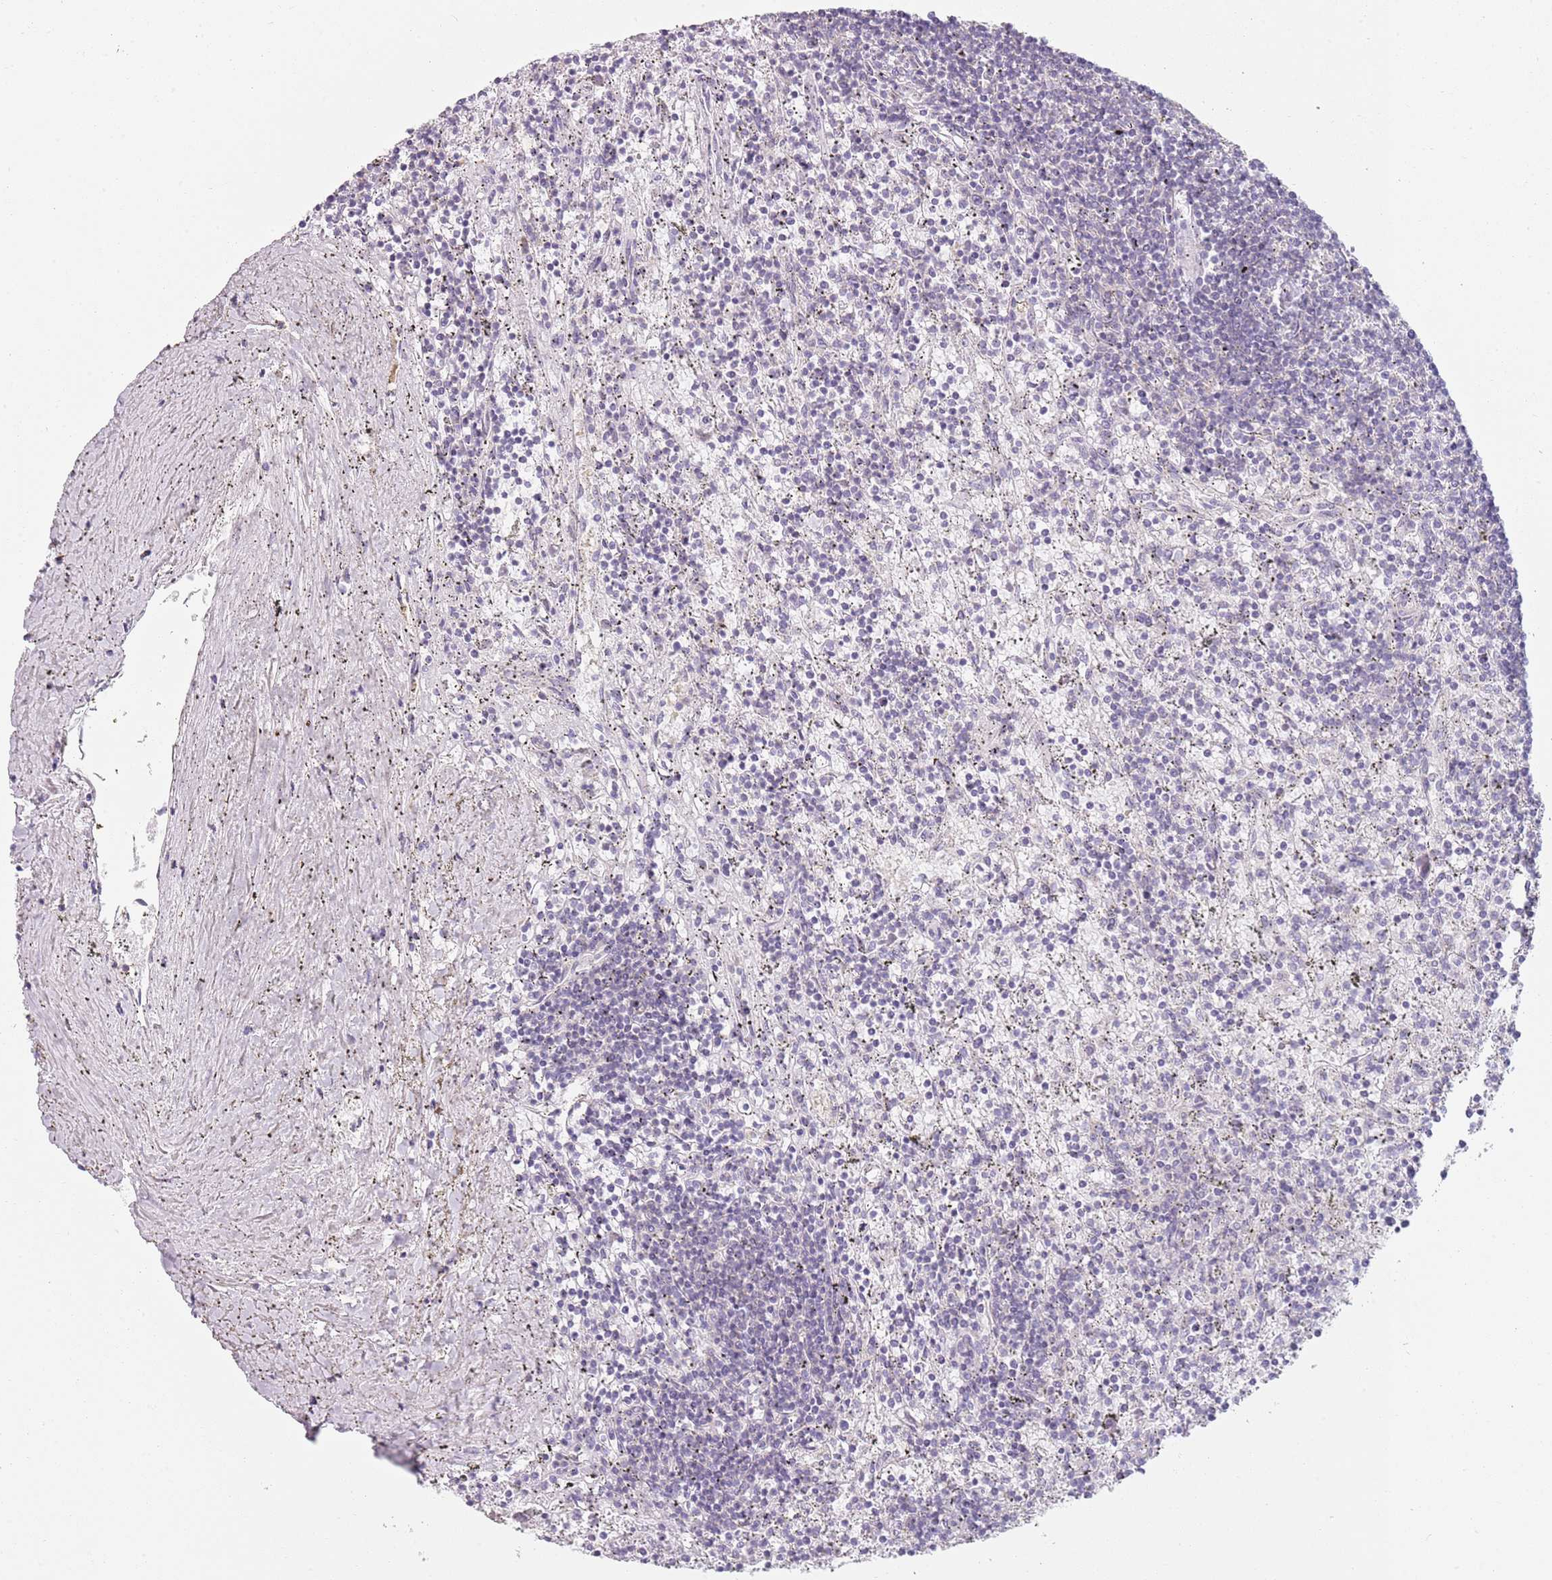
{"staining": {"intensity": "negative", "quantity": "none", "location": "none"}, "tissue": "lymphoma", "cell_type": "Tumor cells", "image_type": "cancer", "snomed": [{"axis": "morphology", "description": "Malignant lymphoma, non-Hodgkin's type, Low grade"}, {"axis": "topography", "description": "Spleen"}], "caption": "Immunohistochemical staining of human malignant lymphoma, non-Hodgkin's type (low-grade) shows no significant positivity in tumor cells.", "gene": "SLC26A6", "patient": {"sex": "male", "age": 76}}